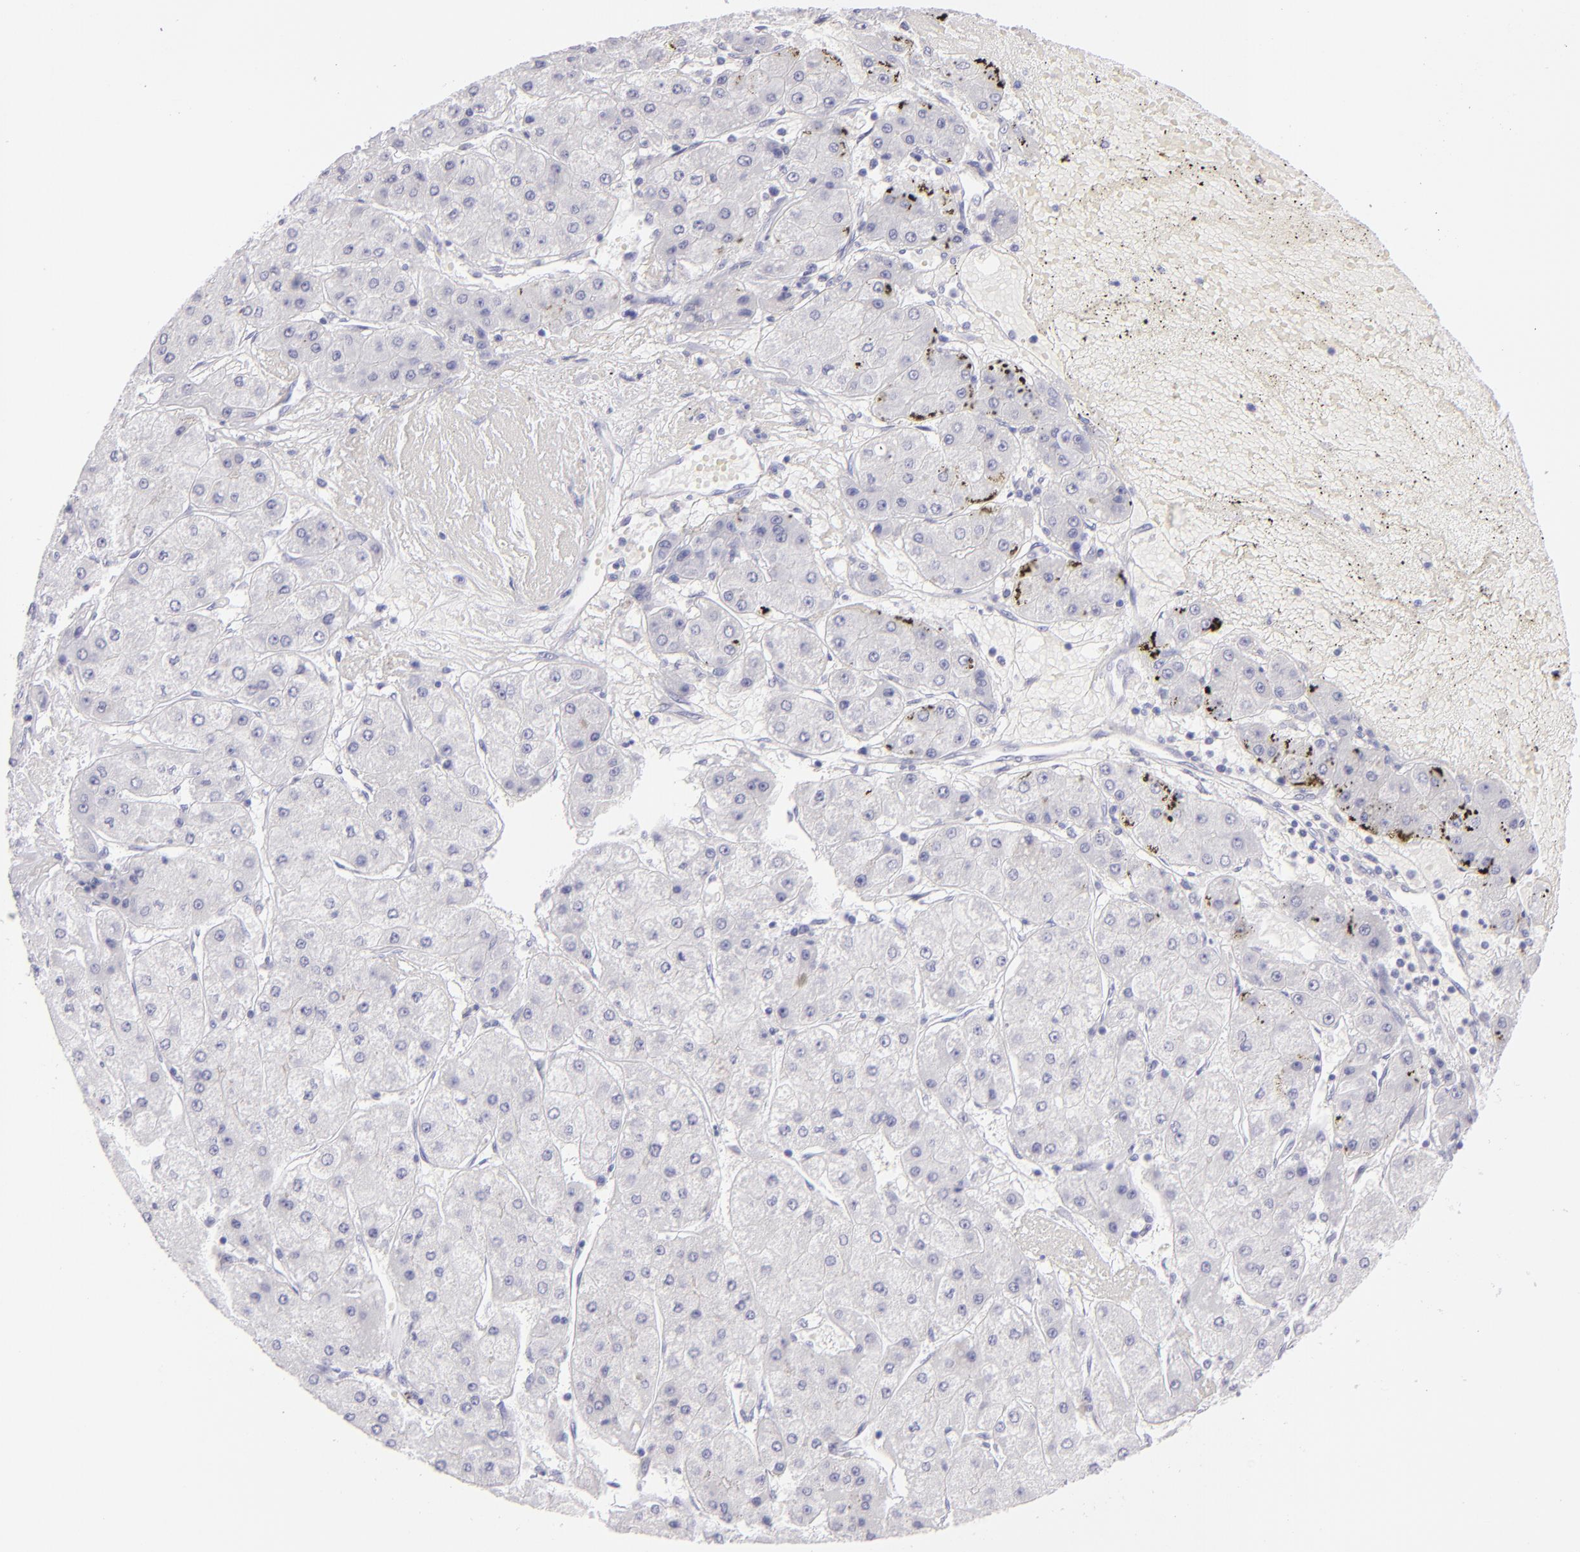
{"staining": {"intensity": "negative", "quantity": "none", "location": "none"}, "tissue": "liver cancer", "cell_type": "Tumor cells", "image_type": "cancer", "snomed": [{"axis": "morphology", "description": "Carcinoma, Hepatocellular, NOS"}, {"axis": "topography", "description": "Liver"}], "caption": "High magnification brightfield microscopy of hepatocellular carcinoma (liver) stained with DAB (3,3'-diaminobenzidine) (brown) and counterstained with hematoxylin (blue): tumor cells show no significant staining. (Brightfield microscopy of DAB IHC at high magnification).", "gene": "PVALB", "patient": {"sex": "female", "age": 52}}